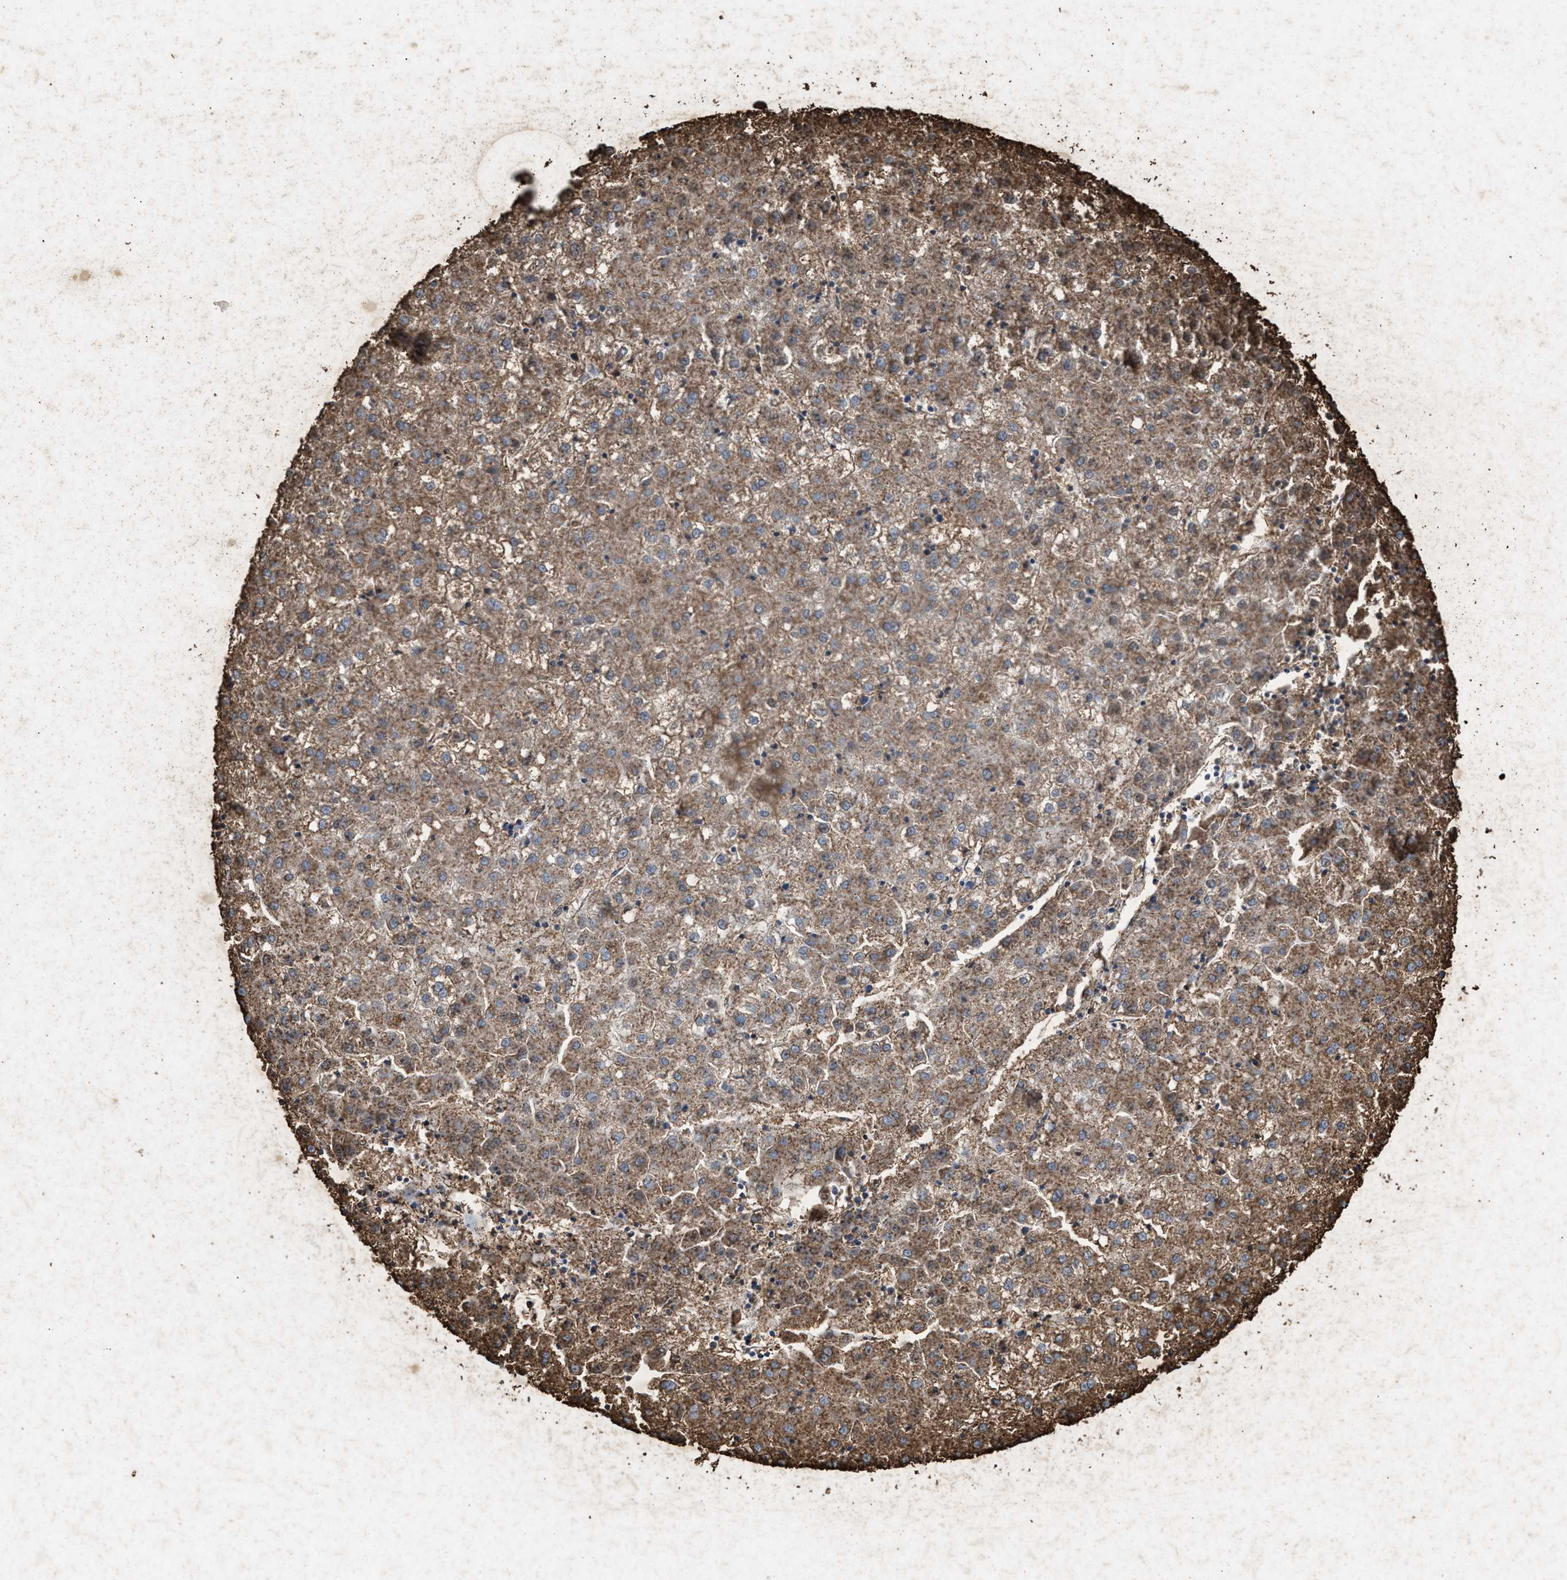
{"staining": {"intensity": "moderate", "quantity": ">75%", "location": "cytoplasmic/membranous"}, "tissue": "liver cancer", "cell_type": "Tumor cells", "image_type": "cancer", "snomed": [{"axis": "morphology", "description": "Carcinoma, Hepatocellular, NOS"}, {"axis": "topography", "description": "Liver"}], "caption": "Approximately >75% of tumor cells in liver cancer (hepatocellular carcinoma) exhibit moderate cytoplasmic/membranous protein positivity as visualized by brown immunohistochemical staining.", "gene": "LTB4R2", "patient": {"sex": "male", "age": 72}}